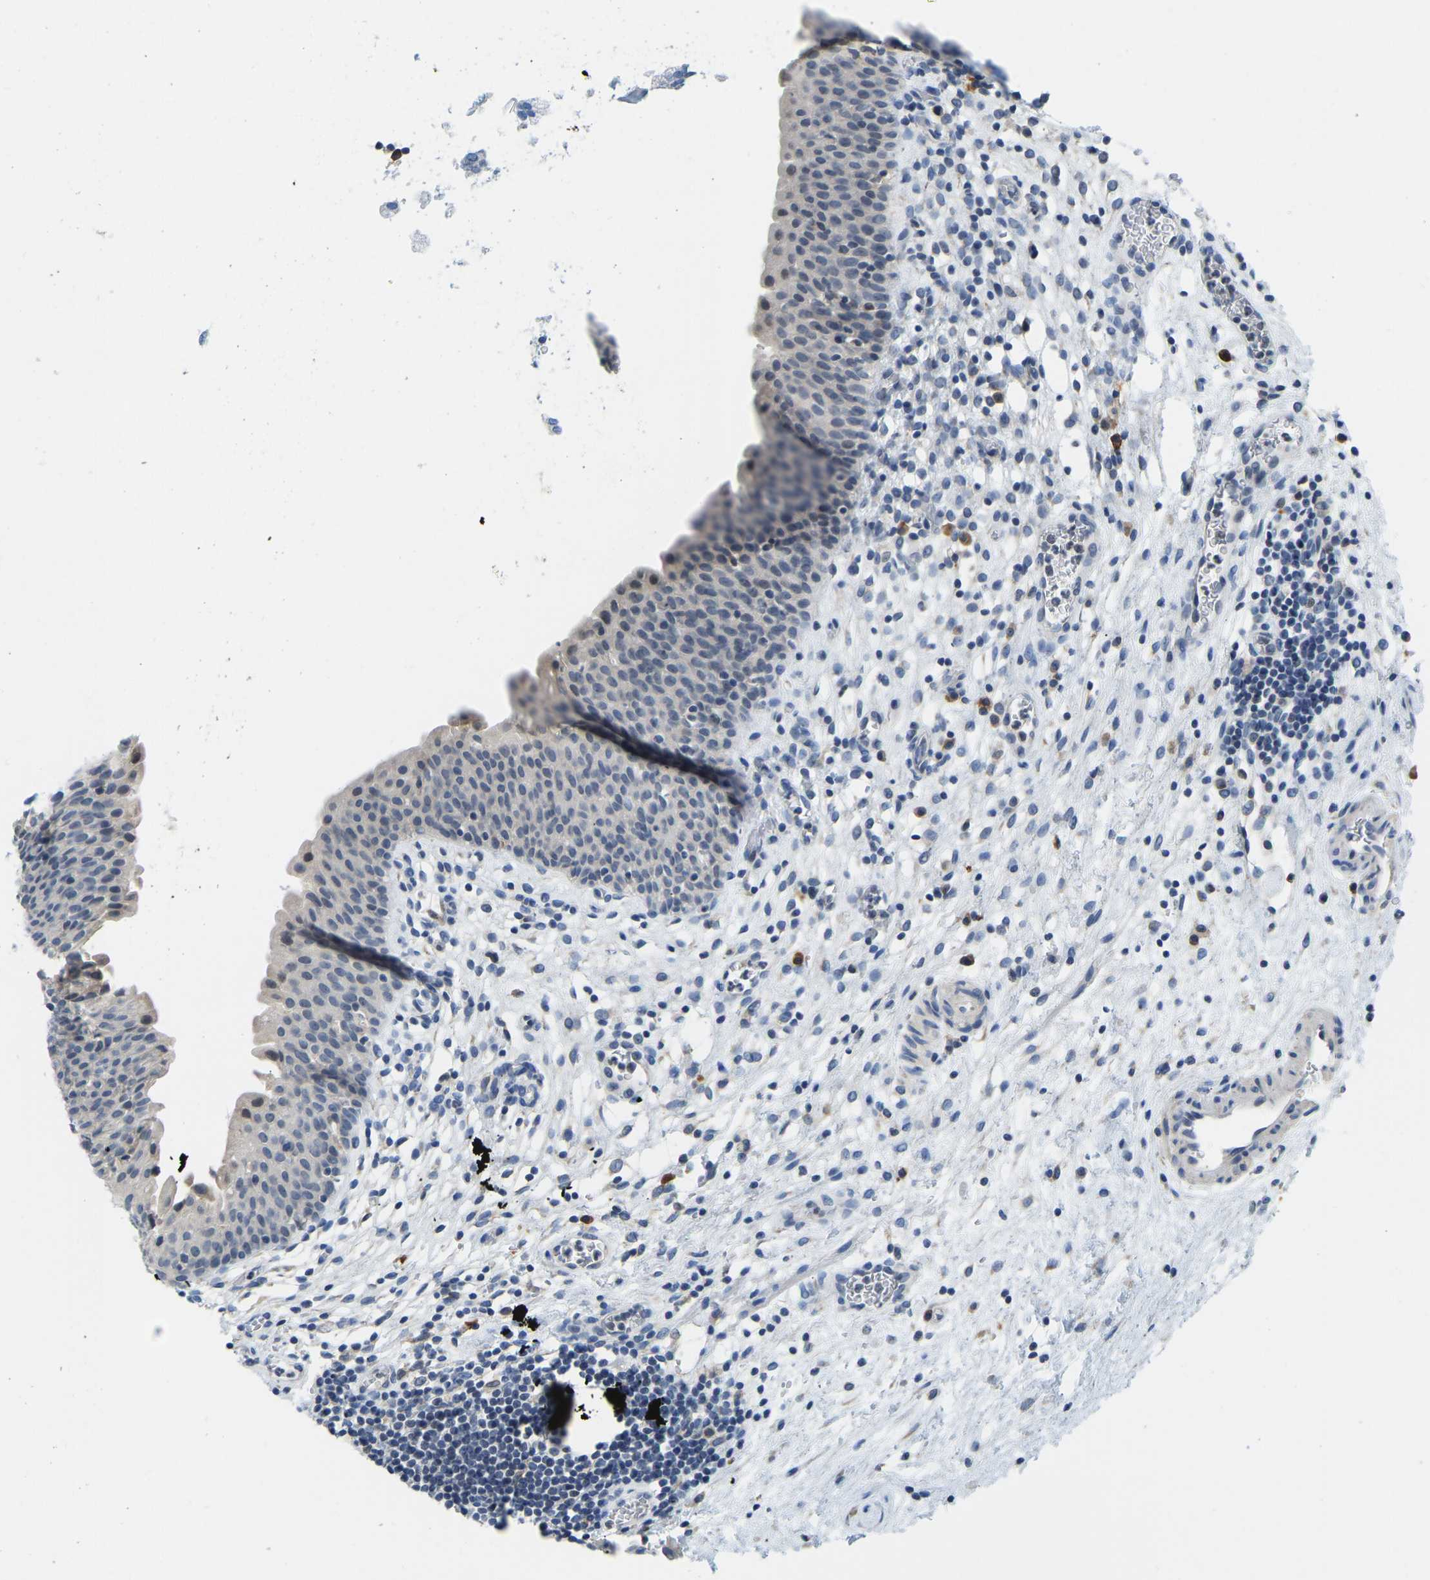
{"staining": {"intensity": "weak", "quantity": "<25%", "location": "cytoplasmic/membranous,nuclear"}, "tissue": "urinary bladder", "cell_type": "Urothelial cells", "image_type": "normal", "snomed": [{"axis": "morphology", "description": "Normal tissue, NOS"}, {"axis": "topography", "description": "Urinary bladder"}], "caption": "Immunohistochemical staining of normal human urinary bladder demonstrates no significant positivity in urothelial cells.", "gene": "VRK1", "patient": {"sex": "male", "age": 37}}